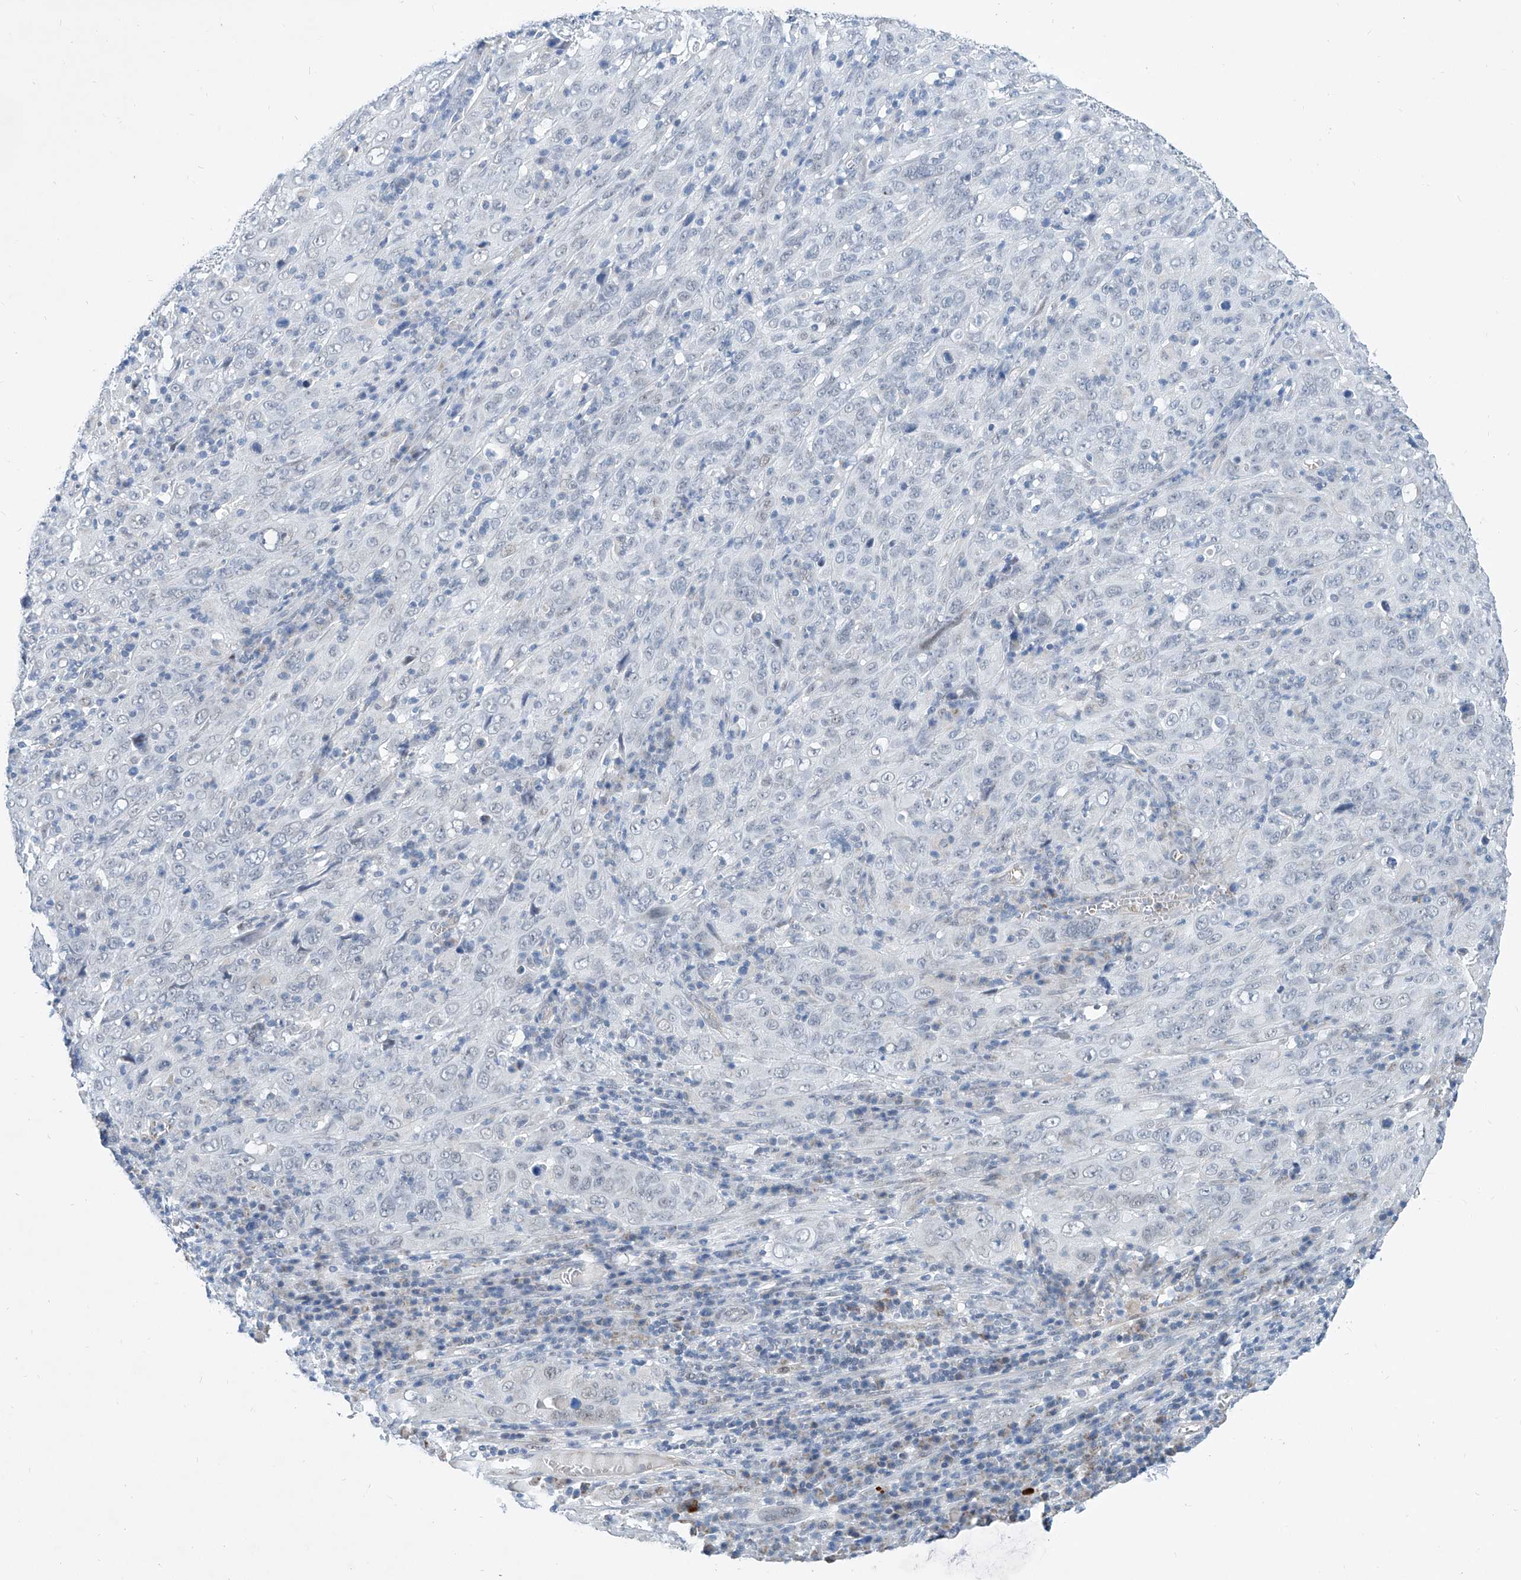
{"staining": {"intensity": "negative", "quantity": "none", "location": "none"}, "tissue": "cervical cancer", "cell_type": "Tumor cells", "image_type": "cancer", "snomed": [{"axis": "morphology", "description": "Squamous cell carcinoma, NOS"}, {"axis": "topography", "description": "Cervix"}], "caption": "High power microscopy histopathology image of an immunohistochemistry photomicrograph of squamous cell carcinoma (cervical), revealing no significant positivity in tumor cells.", "gene": "BPTF", "patient": {"sex": "female", "age": 46}}